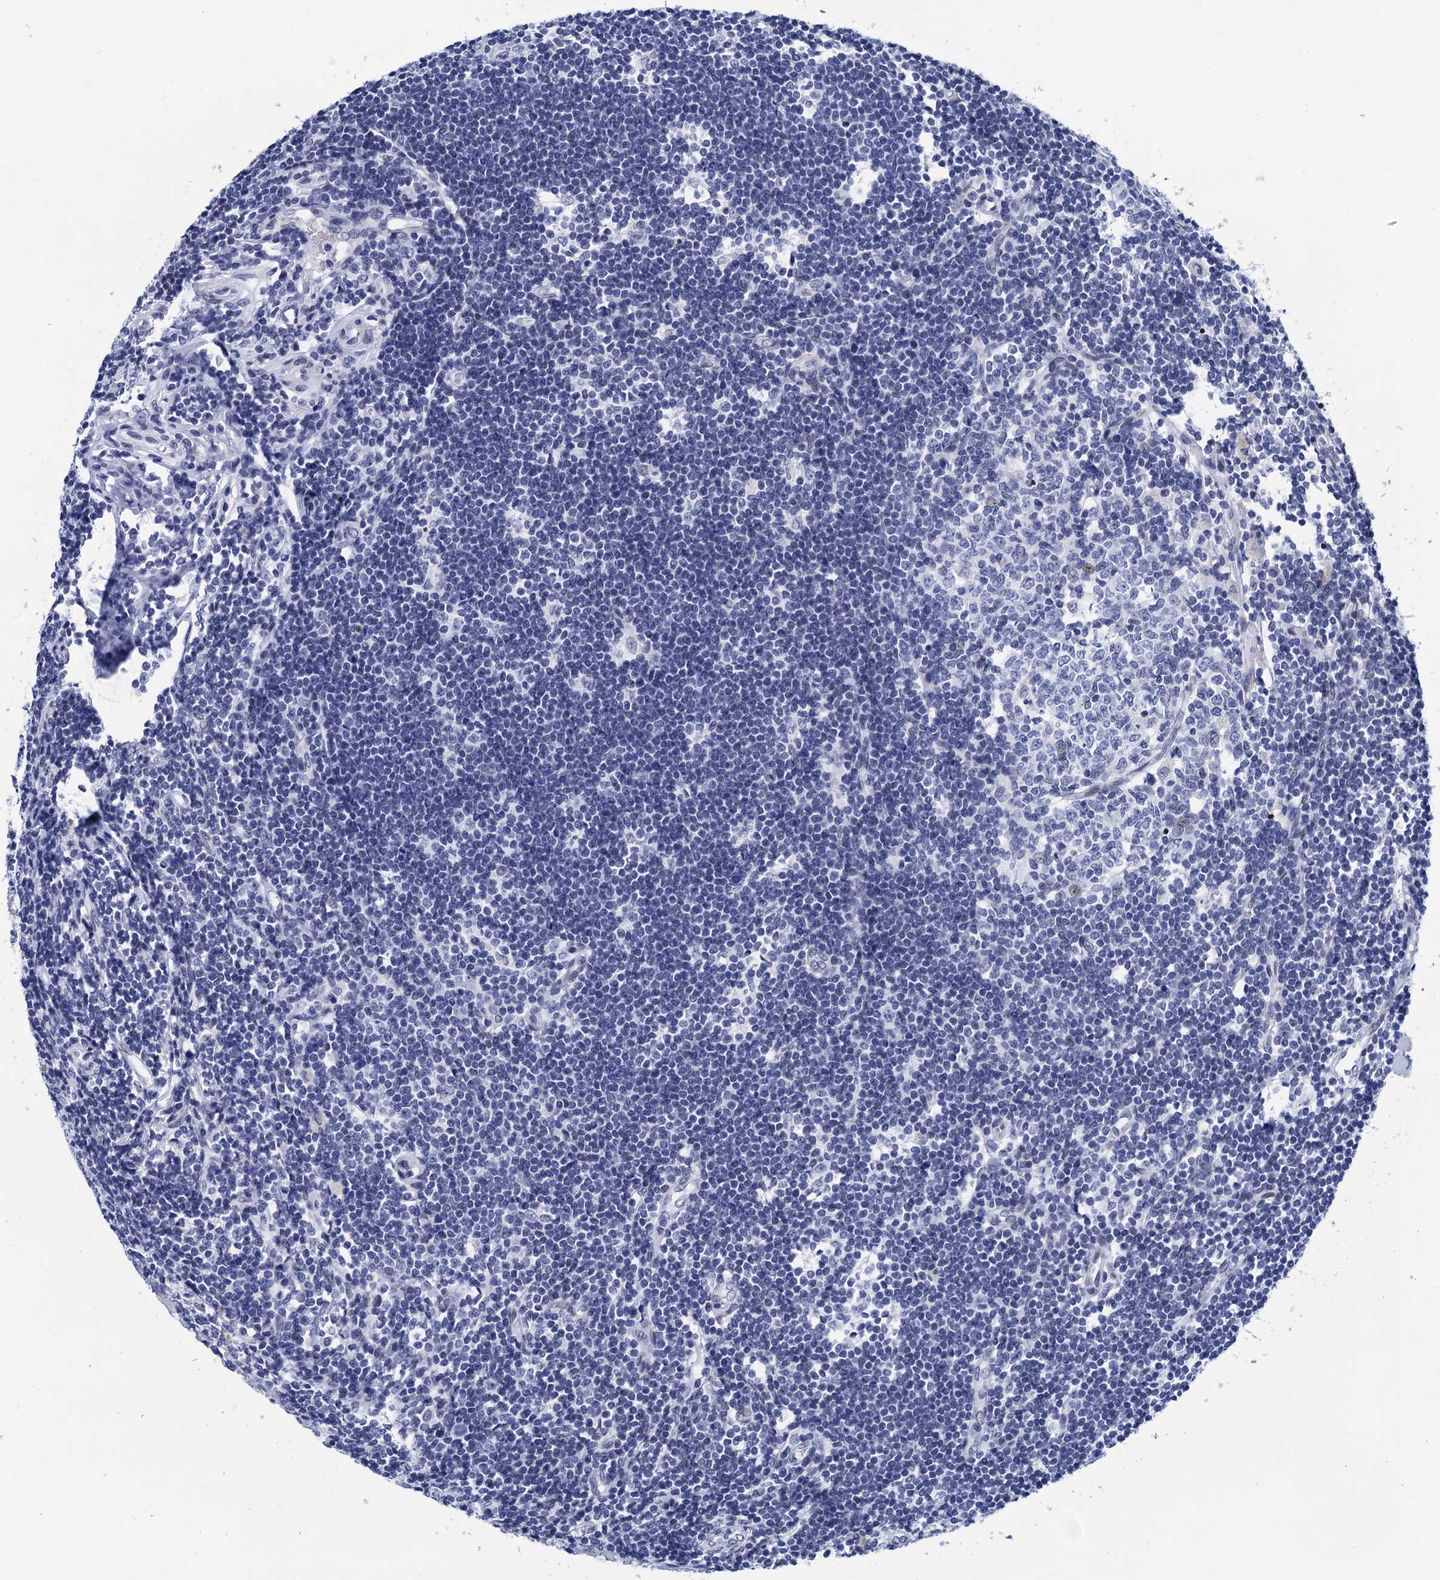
{"staining": {"intensity": "weak", "quantity": "<25%", "location": "cytoplasmic/membranous"}, "tissue": "appendix", "cell_type": "Glandular cells", "image_type": "normal", "snomed": [{"axis": "morphology", "description": "Normal tissue, NOS"}, {"axis": "topography", "description": "Appendix"}], "caption": "IHC image of unremarkable appendix: appendix stained with DAB (3,3'-diaminobenzidine) demonstrates no significant protein staining in glandular cells.", "gene": "METTL25", "patient": {"sex": "female", "age": 54}}